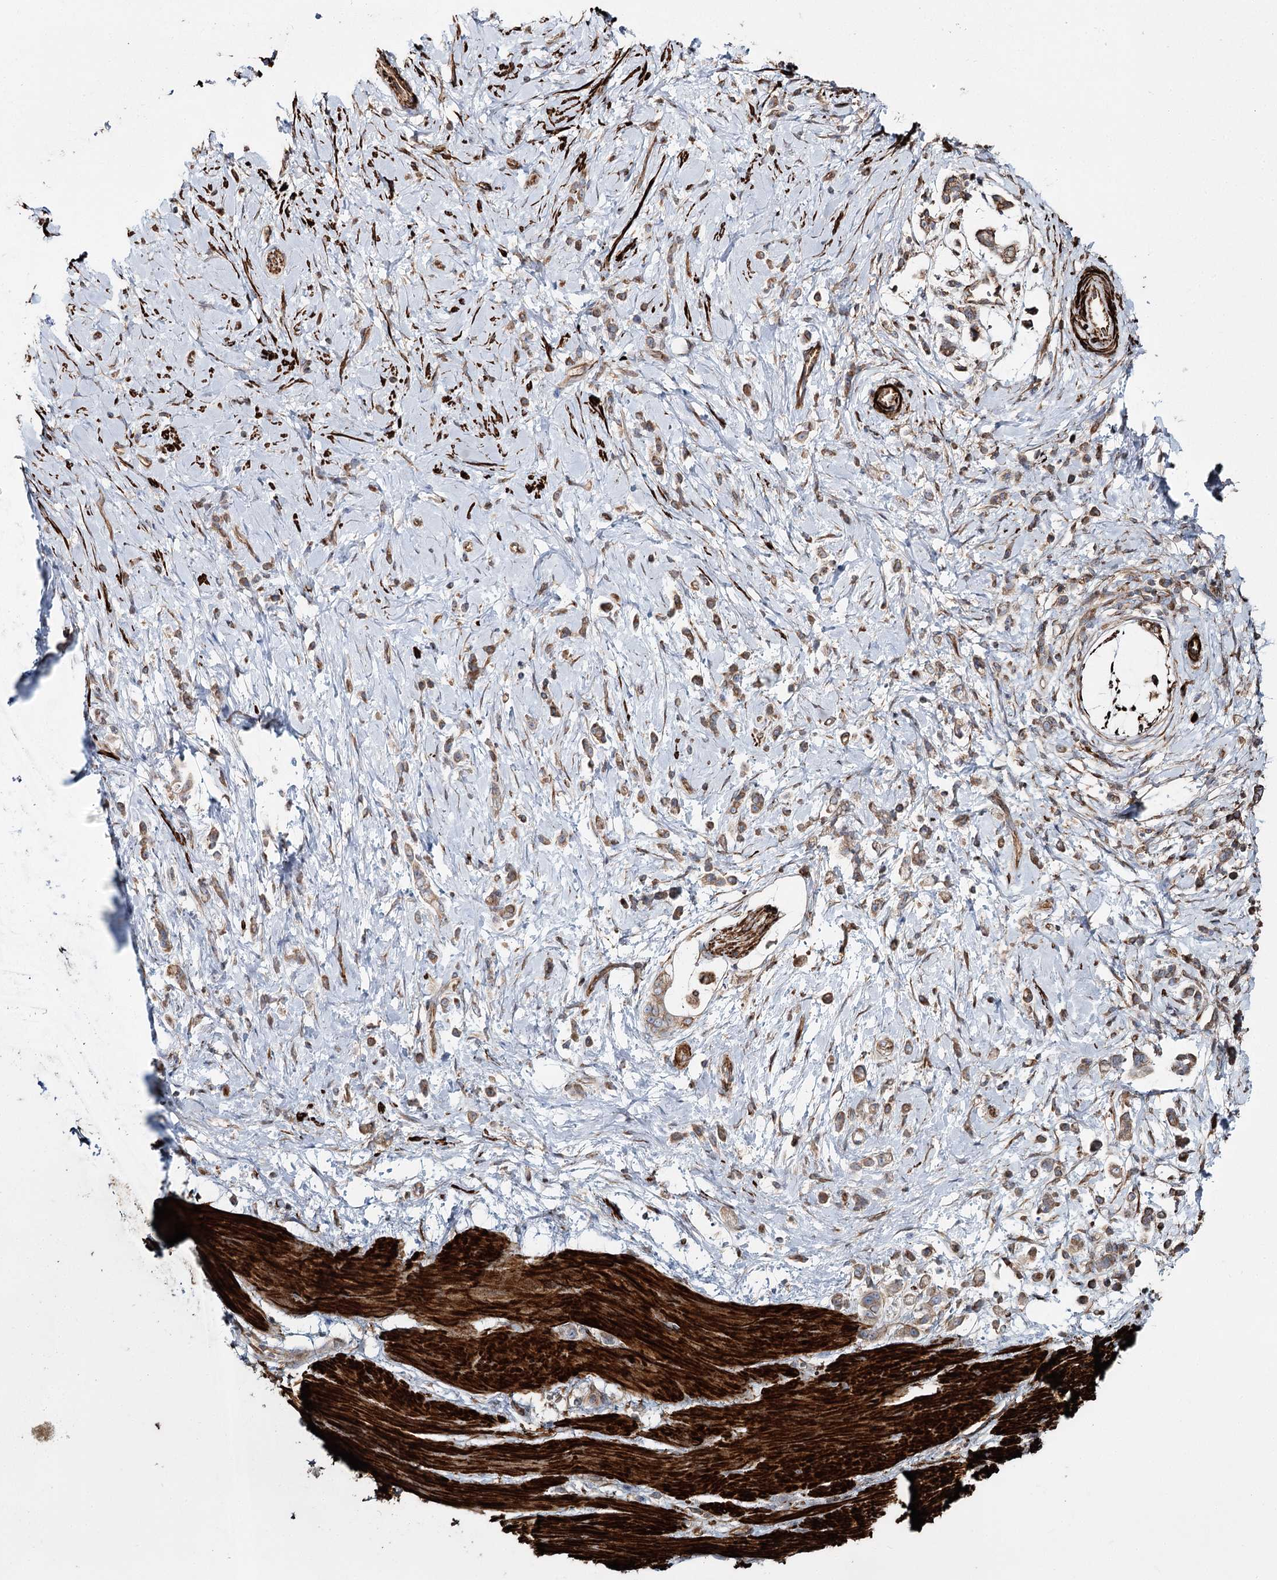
{"staining": {"intensity": "weak", "quantity": ">75%", "location": "cytoplasmic/membranous"}, "tissue": "stomach cancer", "cell_type": "Tumor cells", "image_type": "cancer", "snomed": [{"axis": "morphology", "description": "Adenocarcinoma, NOS"}, {"axis": "topography", "description": "Stomach"}], "caption": "Adenocarcinoma (stomach) stained with a brown dye demonstrates weak cytoplasmic/membranous positive expression in approximately >75% of tumor cells.", "gene": "SUMF1", "patient": {"sex": "female", "age": 60}}